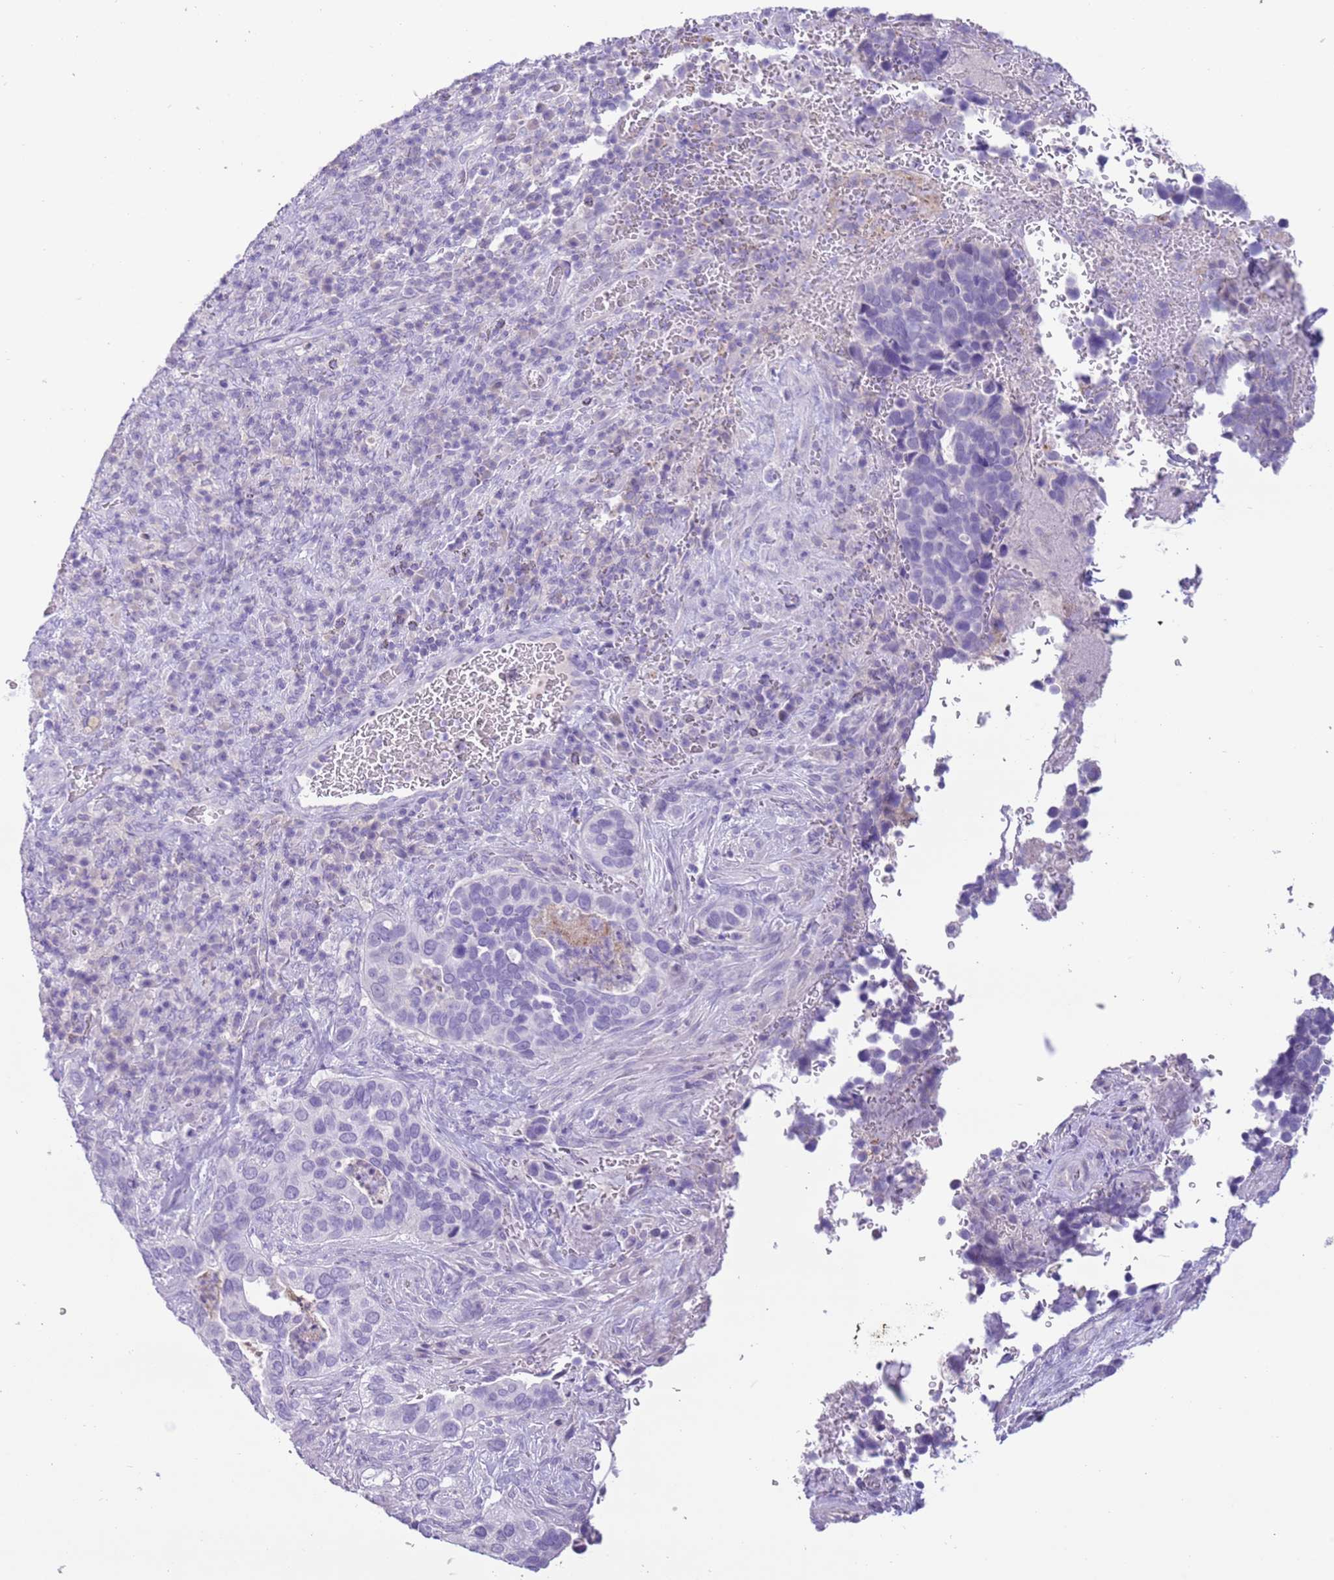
{"staining": {"intensity": "negative", "quantity": "none", "location": "none"}, "tissue": "cervical cancer", "cell_type": "Tumor cells", "image_type": "cancer", "snomed": [{"axis": "morphology", "description": "Squamous cell carcinoma, NOS"}, {"axis": "topography", "description": "Cervix"}], "caption": "IHC micrograph of cervical squamous cell carcinoma stained for a protein (brown), which reveals no positivity in tumor cells.", "gene": "ZNF697", "patient": {"sex": "female", "age": 38}}